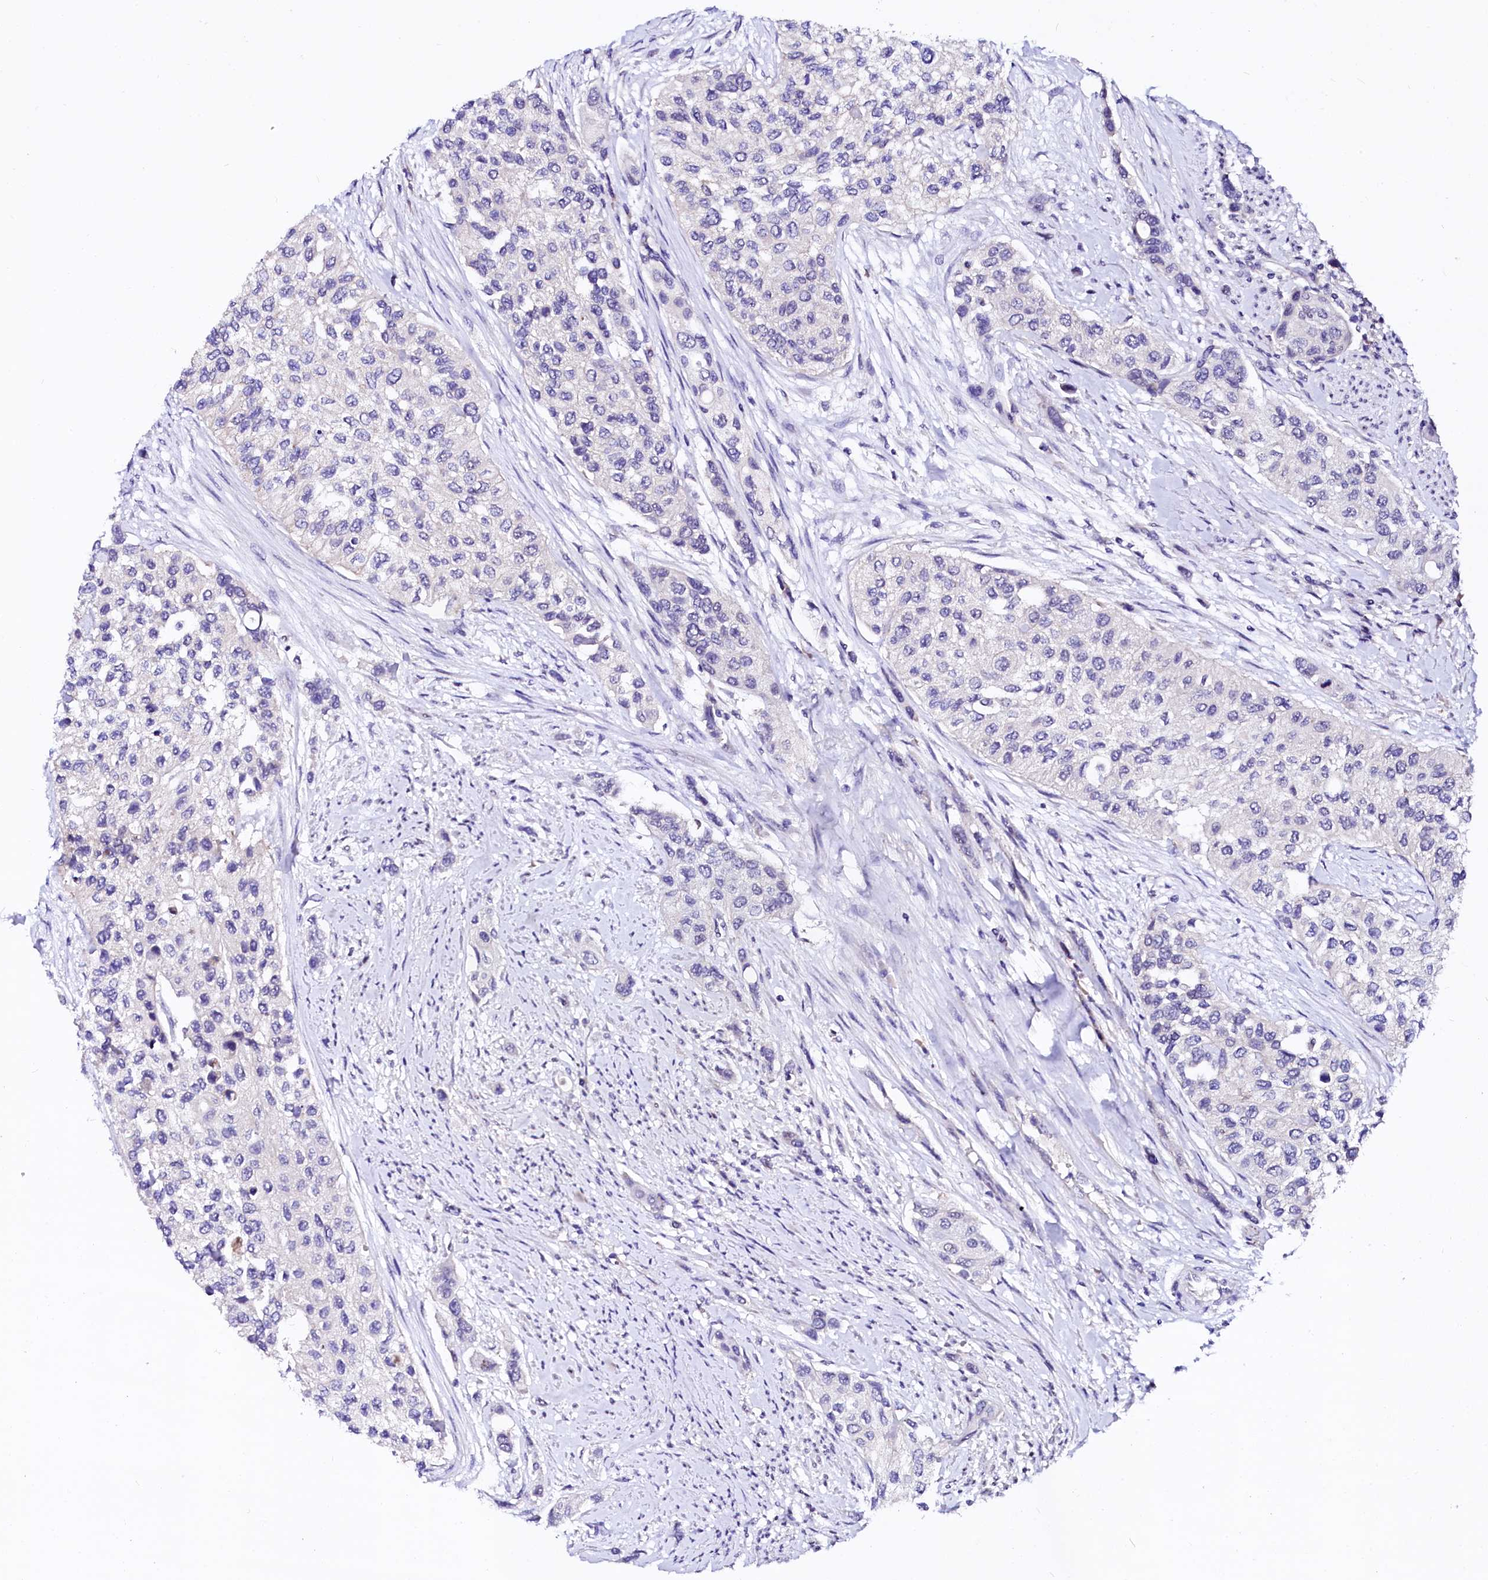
{"staining": {"intensity": "negative", "quantity": "none", "location": "none"}, "tissue": "urothelial cancer", "cell_type": "Tumor cells", "image_type": "cancer", "snomed": [{"axis": "morphology", "description": "Normal tissue, NOS"}, {"axis": "morphology", "description": "Urothelial carcinoma, High grade"}, {"axis": "topography", "description": "Vascular tissue"}, {"axis": "topography", "description": "Urinary bladder"}], "caption": "High-grade urothelial carcinoma was stained to show a protein in brown. There is no significant positivity in tumor cells.", "gene": "NALF1", "patient": {"sex": "female", "age": 56}}